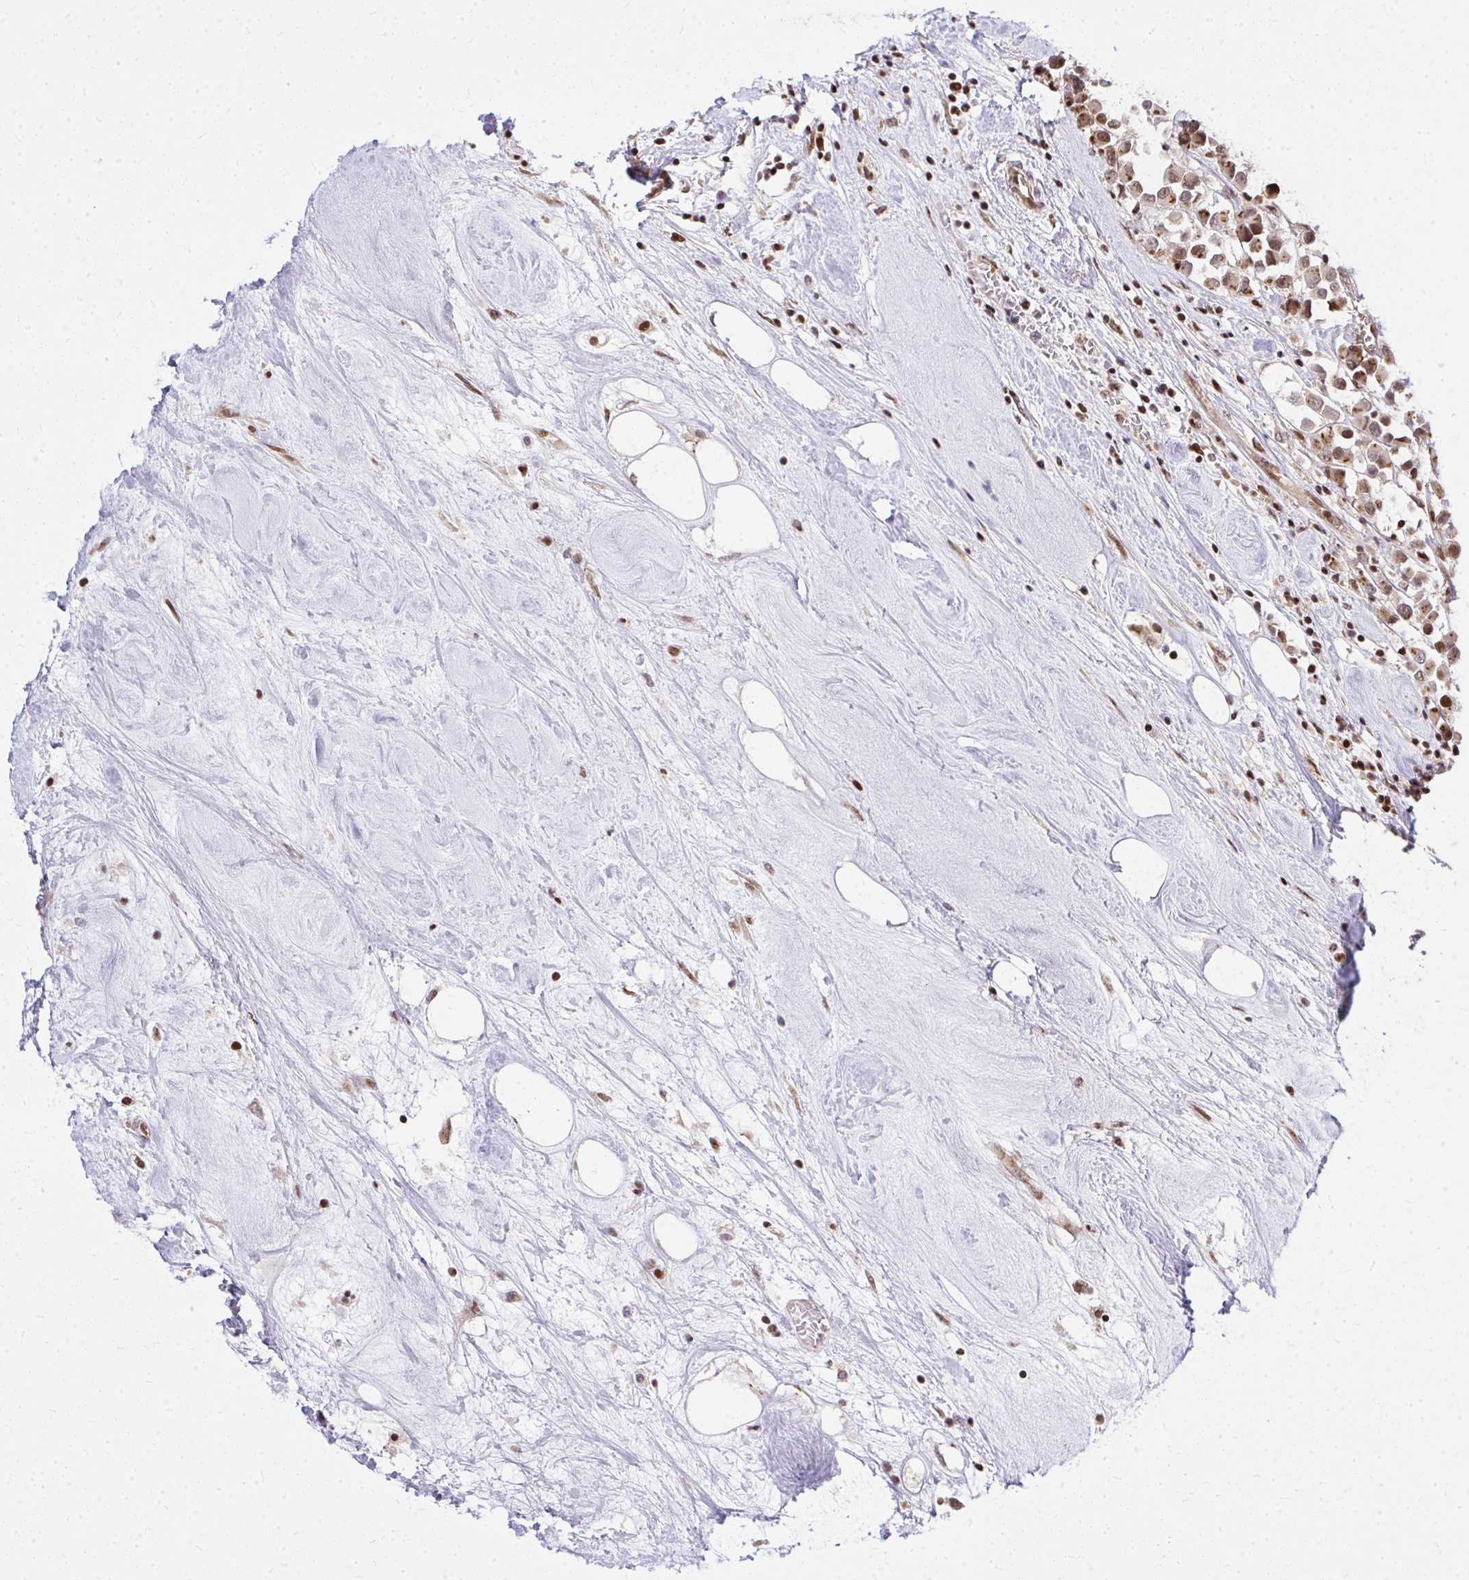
{"staining": {"intensity": "moderate", "quantity": ">75%", "location": "cytoplasmic/membranous,nuclear"}, "tissue": "breast cancer", "cell_type": "Tumor cells", "image_type": "cancer", "snomed": [{"axis": "morphology", "description": "Duct carcinoma"}, {"axis": "topography", "description": "Breast"}], "caption": "Protein positivity by IHC reveals moderate cytoplasmic/membranous and nuclear staining in approximately >75% of tumor cells in intraductal carcinoma (breast).", "gene": "PIGY", "patient": {"sex": "female", "age": 61}}